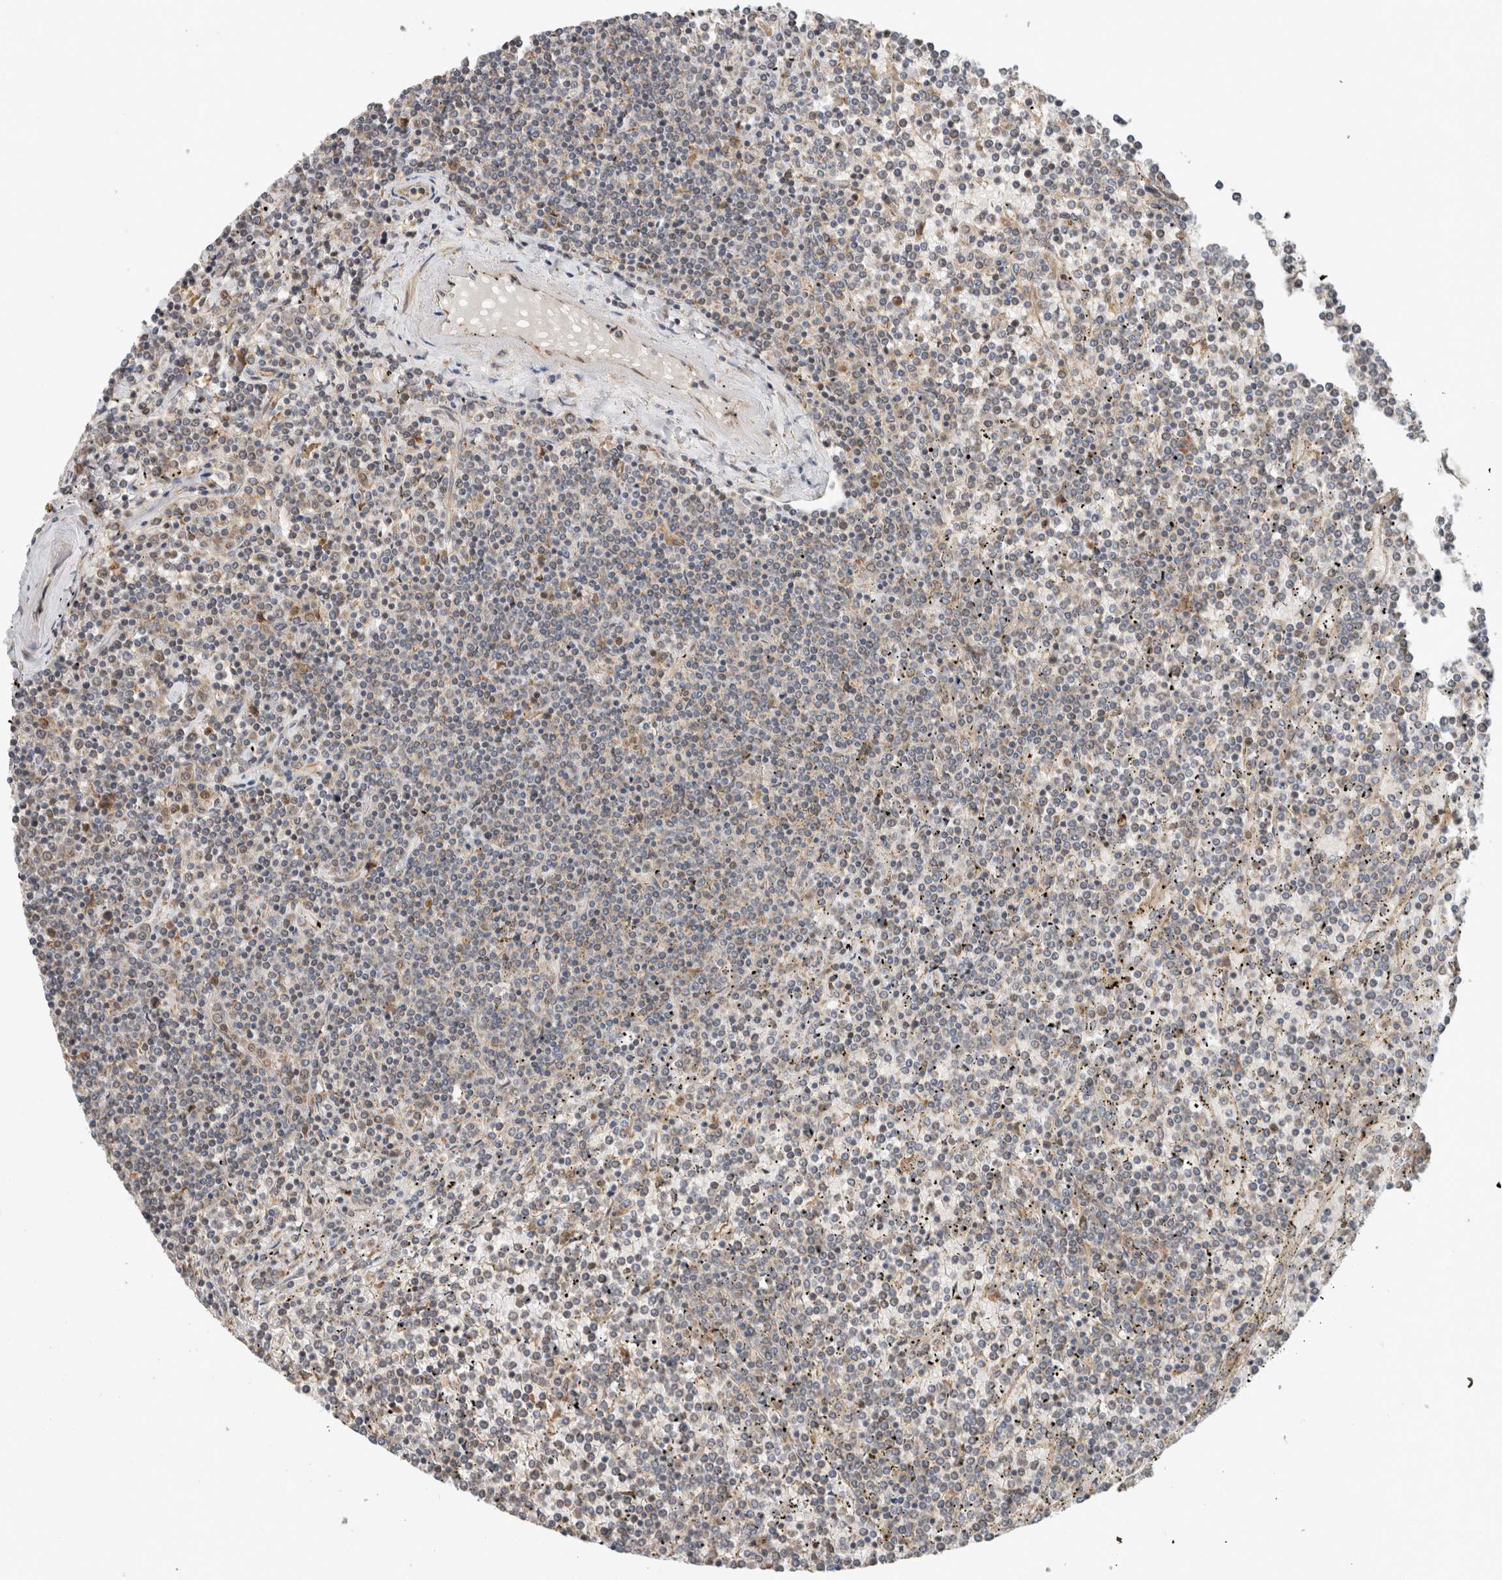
{"staining": {"intensity": "negative", "quantity": "none", "location": "none"}, "tissue": "lymphoma", "cell_type": "Tumor cells", "image_type": "cancer", "snomed": [{"axis": "morphology", "description": "Malignant lymphoma, non-Hodgkin's type, Low grade"}, {"axis": "topography", "description": "Spleen"}], "caption": "An immunohistochemistry micrograph of malignant lymphoma, non-Hodgkin's type (low-grade) is shown. There is no staining in tumor cells of malignant lymphoma, non-Hodgkin's type (low-grade).", "gene": "GINS4", "patient": {"sex": "female", "age": 19}}